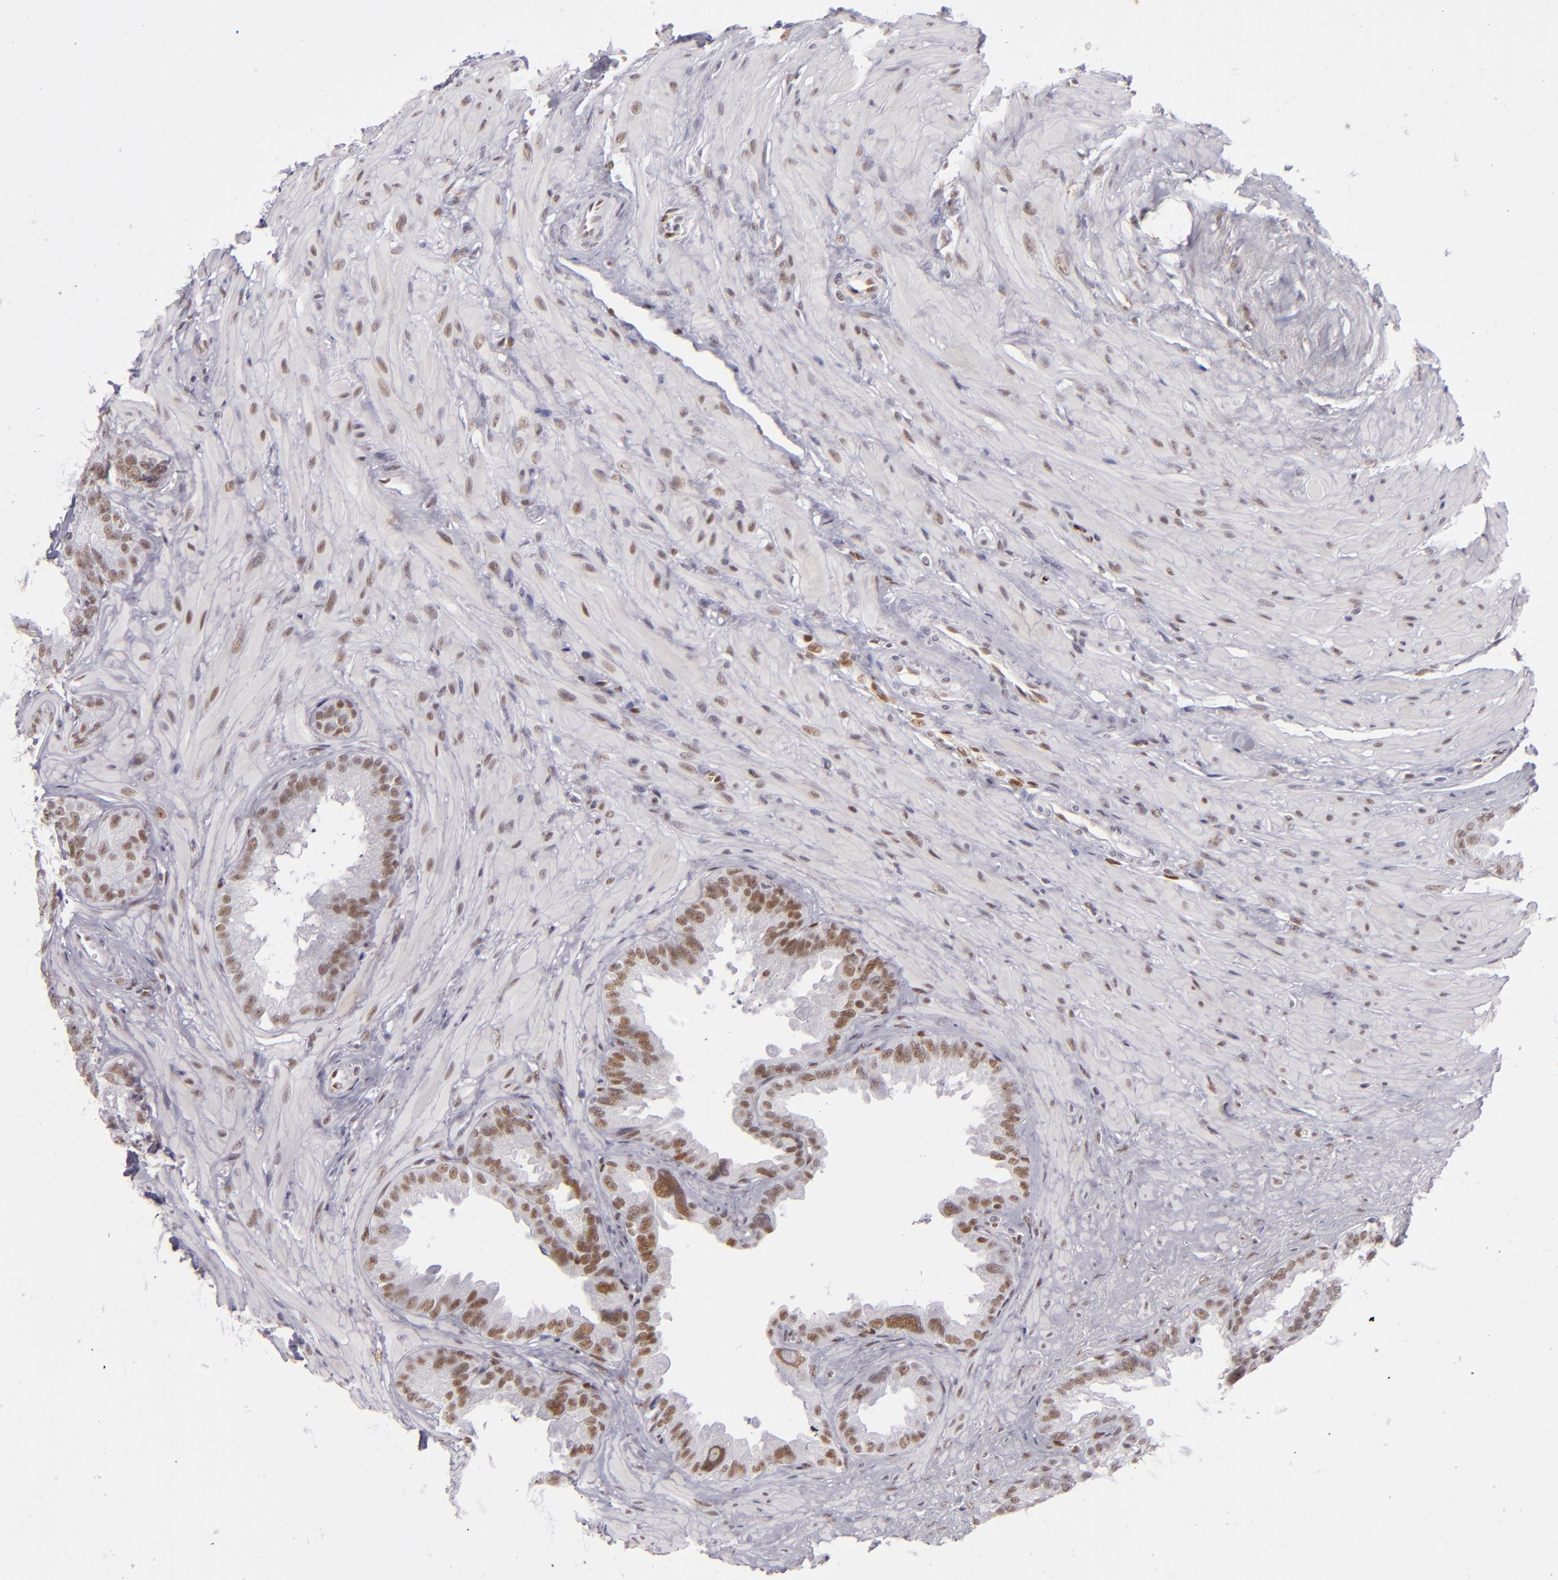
{"staining": {"intensity": "strong", "quantity": ">75%", "location": "nuclear"}, "tissue": "seminal vesicle", "cell_type": "Glandular cells", "image_type": "normal", "snomed": [{"axis": "morphology", "description": "Normal tissue, NOS"}, {"axis": "topography", "description": "Prostate"}, {"axis": "topography", "description": "Seminal veicle"}], "caption": "The micrograph displays a brown stain indicating the presence of a protein in the nuclear of glandular cells in seminal vesicle. The staining was performed using DAB to visualize the protein expression in brown, while the nuclei were stained in blue with hematoxylin (Magnification: 20x).", "gene": "TOP3A", "patient": {"sex": "male", "age": 63}}